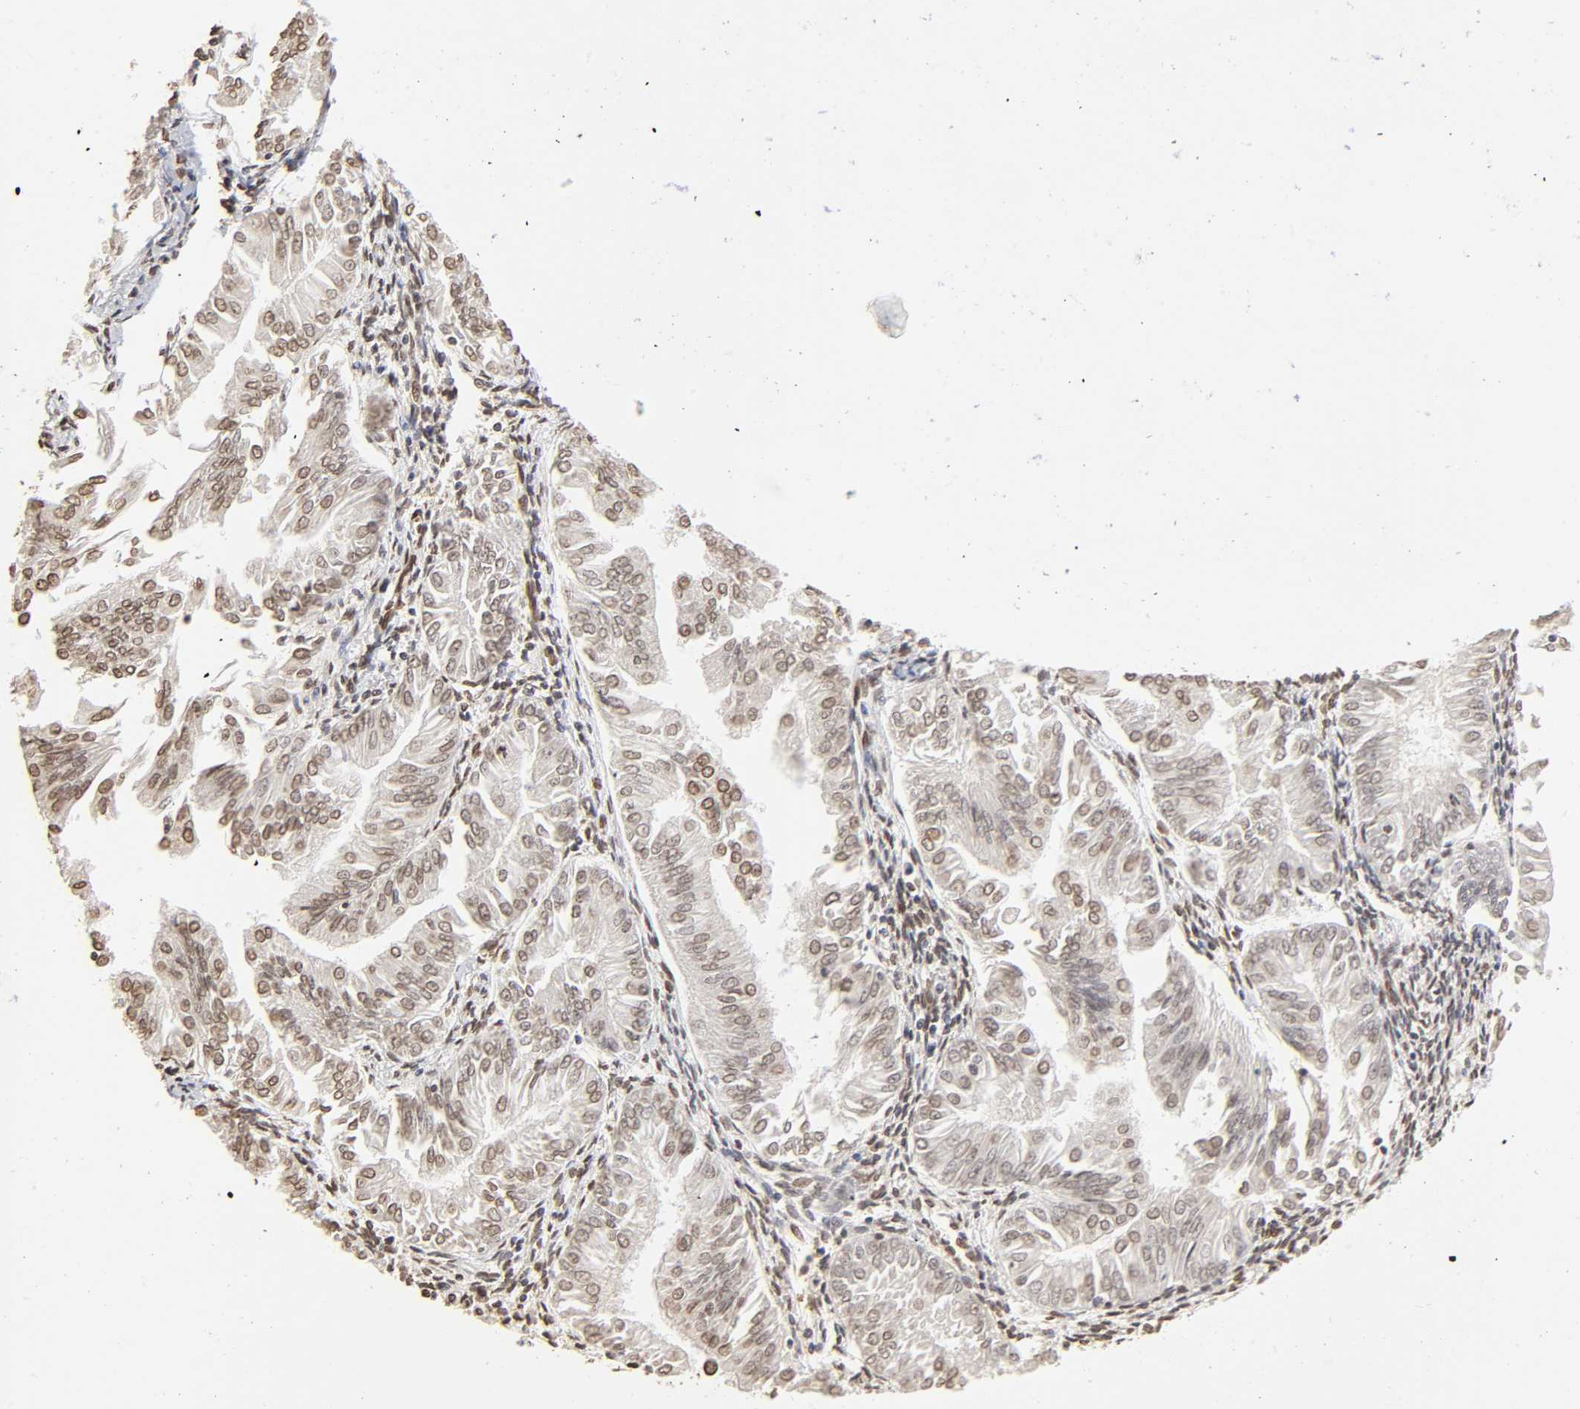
{"staining": {"intensity": "negative", "quantity": "none", "location": "none"}, "tissue": "endometrial cancer", "cell_type": "Tumor cells", "image_type": "cancer", "snomed": [{"axis": "morphology", "description": "Adenocarcinoma, NOS"}, {"axis": "topography", "description": "Endometrium"}], "caption": "DAB (3,3'-diaminobenzidine) immunohistochemical staining of endometrial cancer demonstrates no significant positivity in tumor cells.", "gene": "MLLT6", "patient": {"sex": "female", "age": 53}}